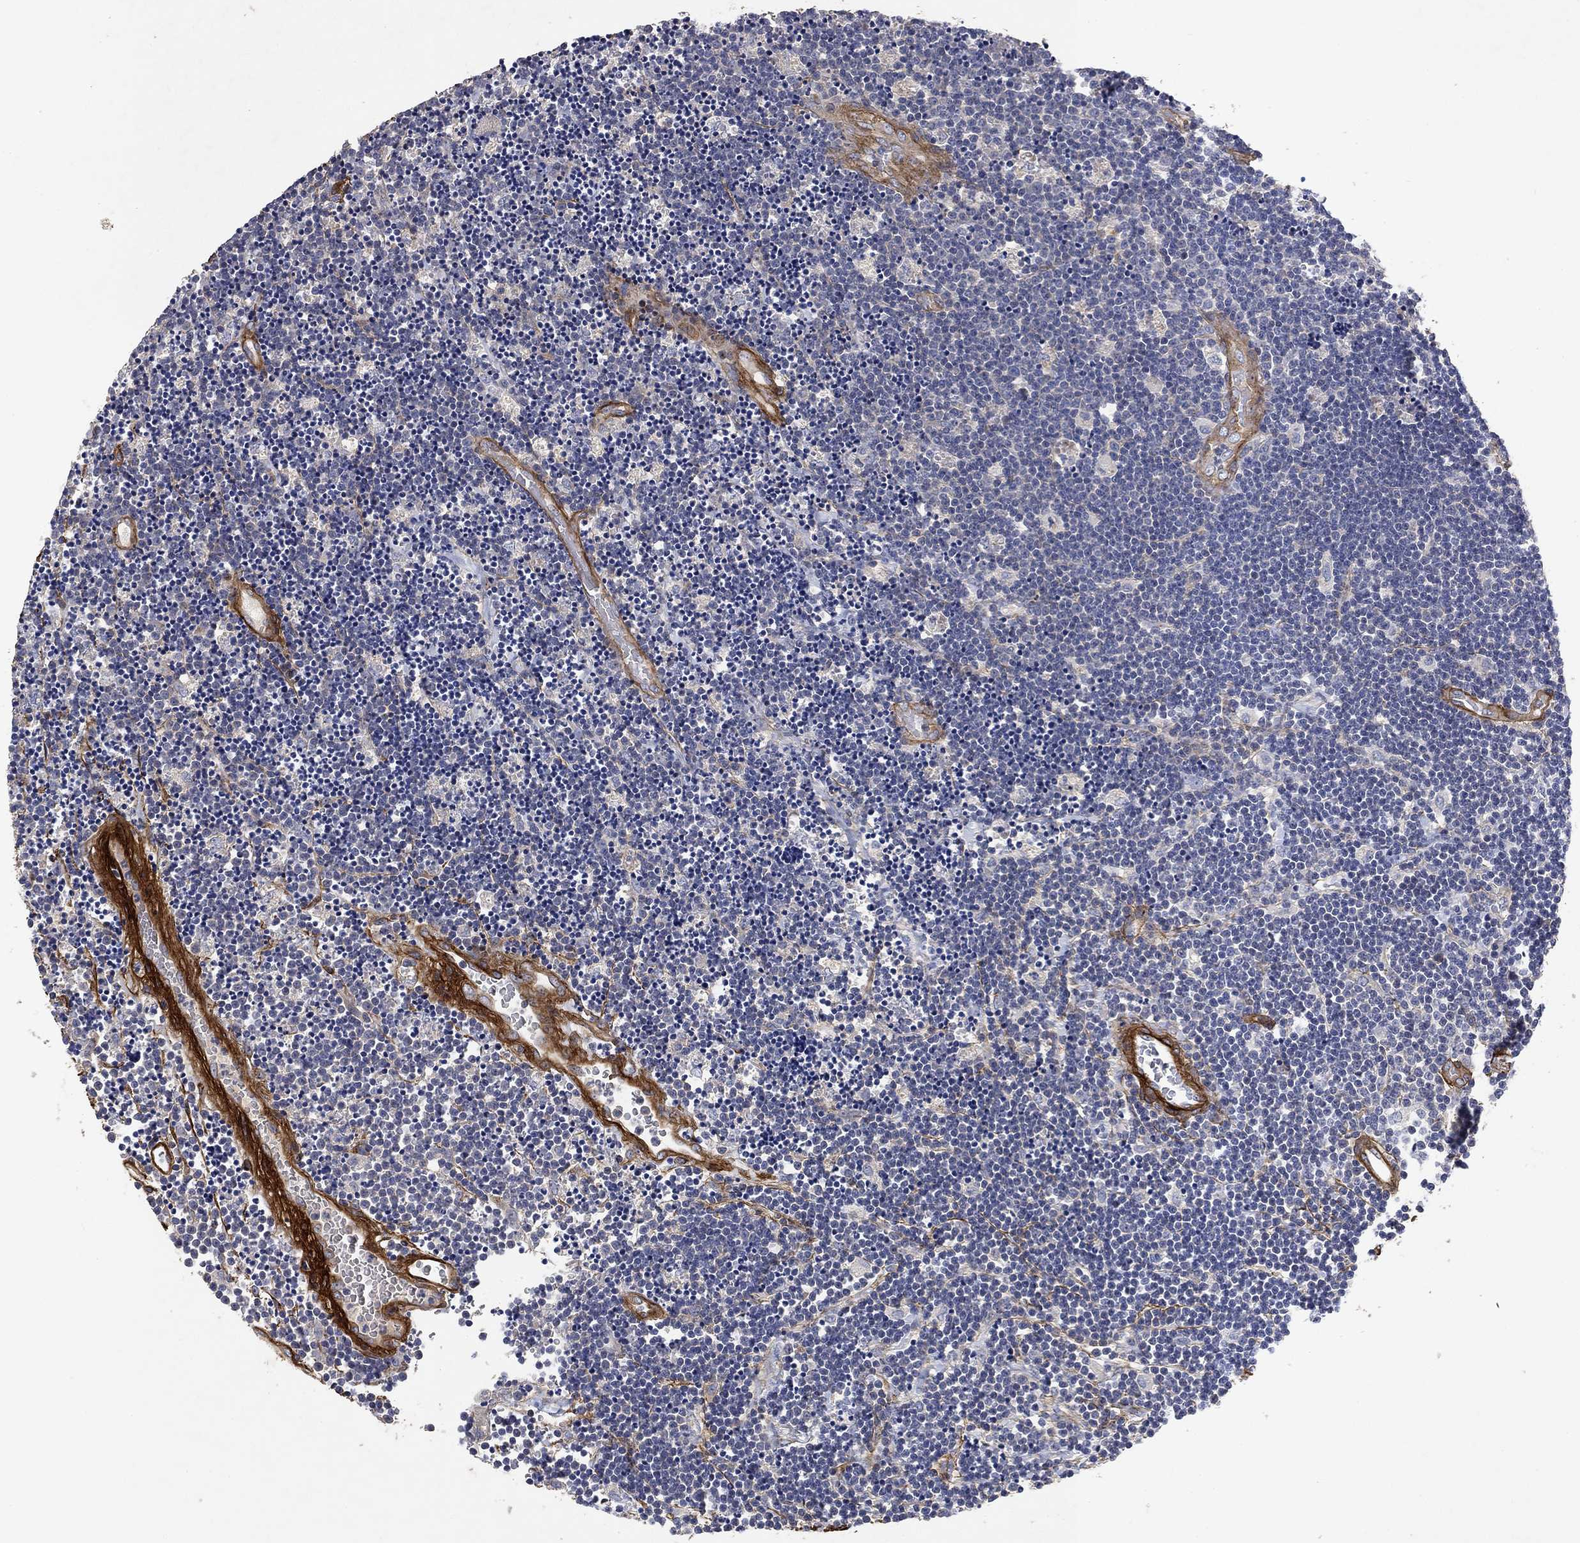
{"staining": {"intensity": "negative", "quantity": "none", "location": "none"}, "tissue": "lymphoma", "cell_type": "Tumor cells", "image_type": "cancer", "snomed": [{"axis": "morphology", "description": "Malignant lymphoma, non-Hodgkin's type, Low grade"}, {"axis": "topography", "description": "Brain"}], "caption": "Immunohistochemistry of lymphoma shows no expression in tumor cells.", "gene": "COL4A2", "patient": {"sex": "female", "age": 66}}